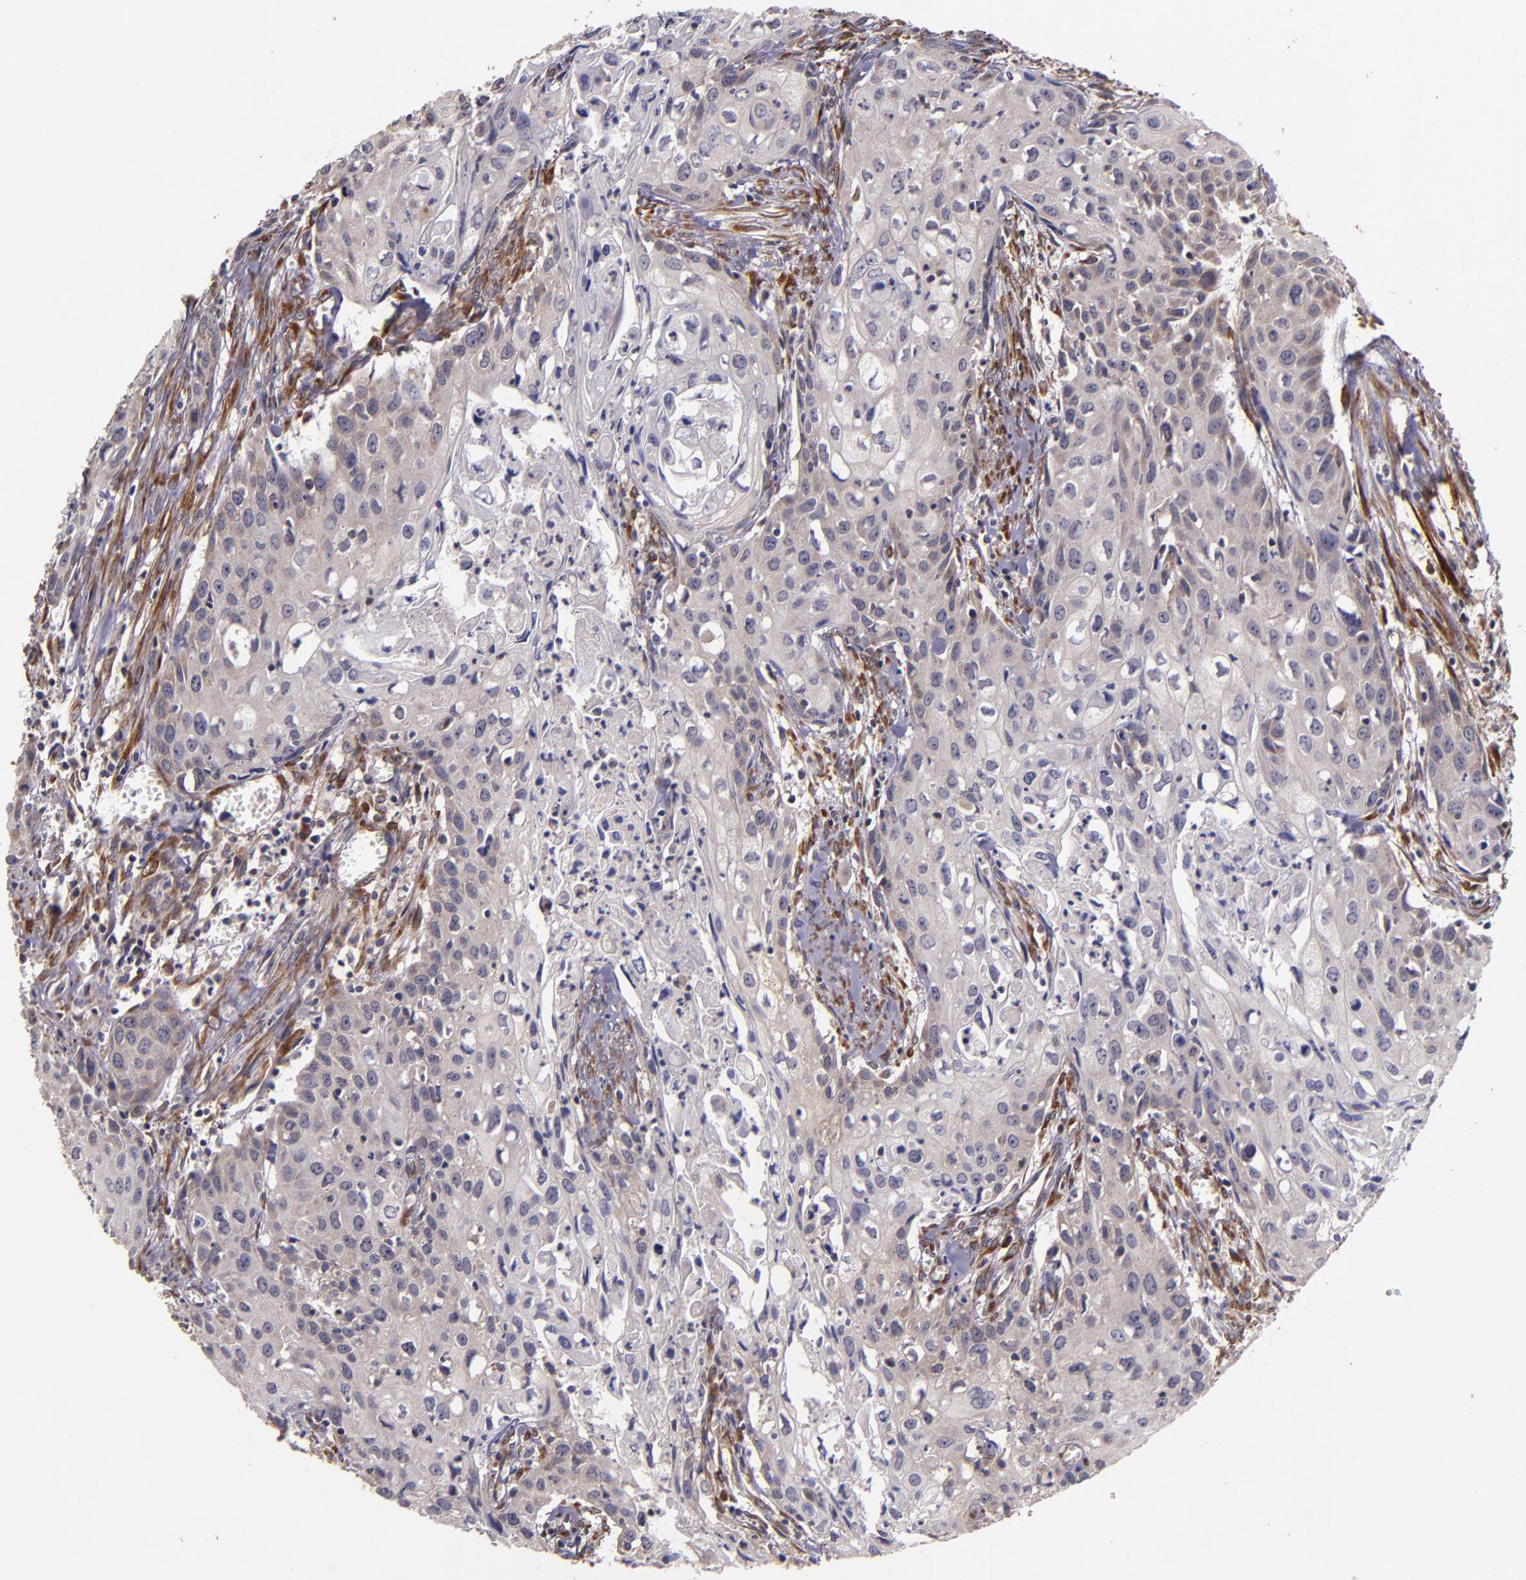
{"staining": {"intensity": "weak", "quantity": ">75%", "location": "cytoplasmic/membranous"}, "tissue": "urothelial cancer", "cell_type": "Tumor cells", "image_type": "cancer", "snomed": [{"axis": "morphology", "description": "Urothelial carcinoma, High grade"}, {"axis": "topography", "description": "Urinary bladder"}], "caption": "IHC of human urothelial cancer reveals low levels of weak cytoplasmic/membranous positivity in about >75% of tumor cells. (Stains: DAB in brown, nuclei in blue, Microscopy: brightfield microscopy at high magnification).", "gene": "PRAF2", "patient": {"sex": "male", "age": 54}}